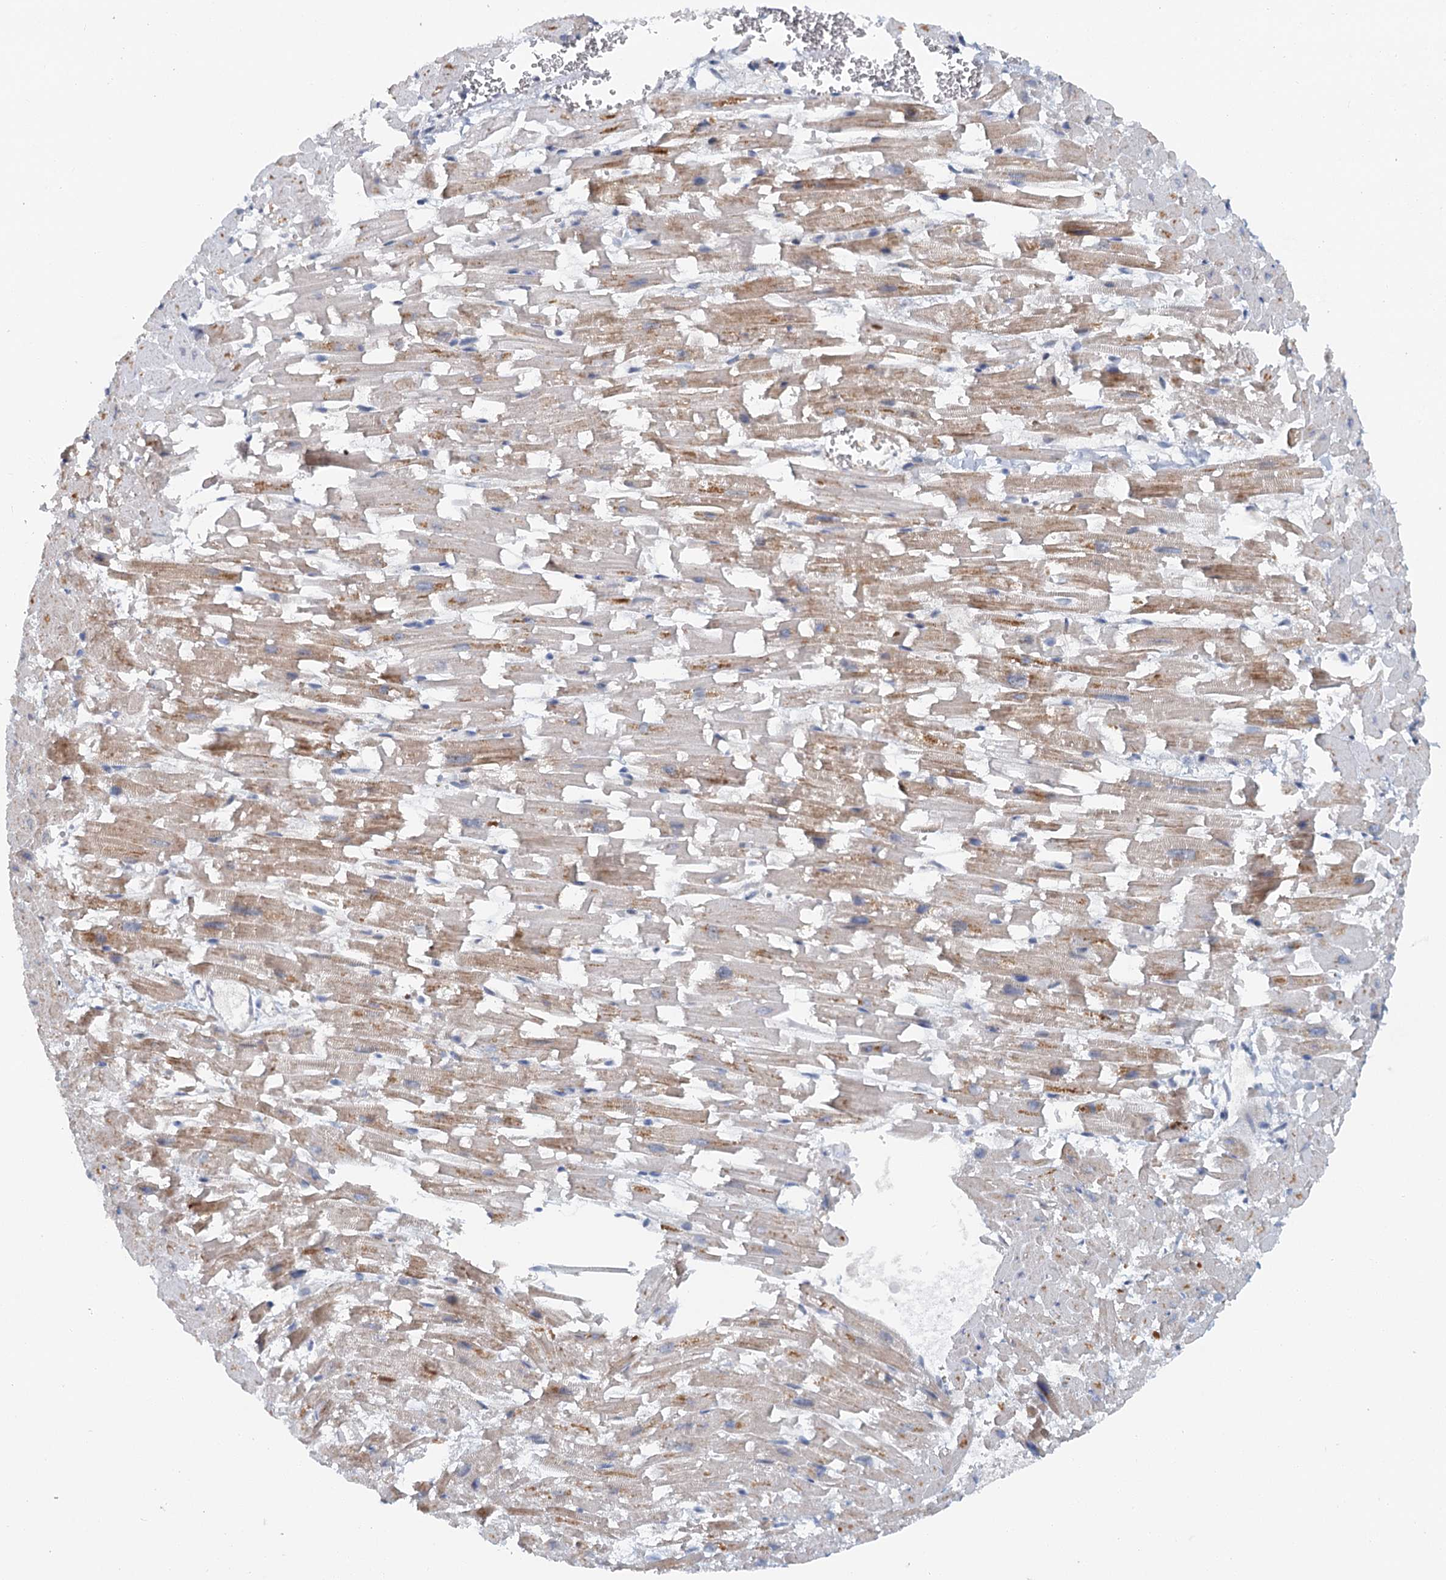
{"staining": {"intensity": "moderate", "quantity": "25%-75%", "location": "cytoplasmic/membranous"}, "tissue": "heart muscle", "cell_type": "Cardiomyocytes", "image_type": "normal", "snomed": [{"axis": "morphology", "description": "Normal tissue, NOS"}, {"axis": "topography", "description": "Heart"}], "caption": "High-magnification brightfield microscopy of benign heart muscle stained with DAB (3,3'-diaminobenzidine) (brown) and counterstained with hematoxylin (blue). cardiomyocytes exhibit moderate cytoplasmic/membranous staining is present in about25%-75% of cells.", "gene": "TAS2R42", "patient": {"sex": "female", "age": 64}}